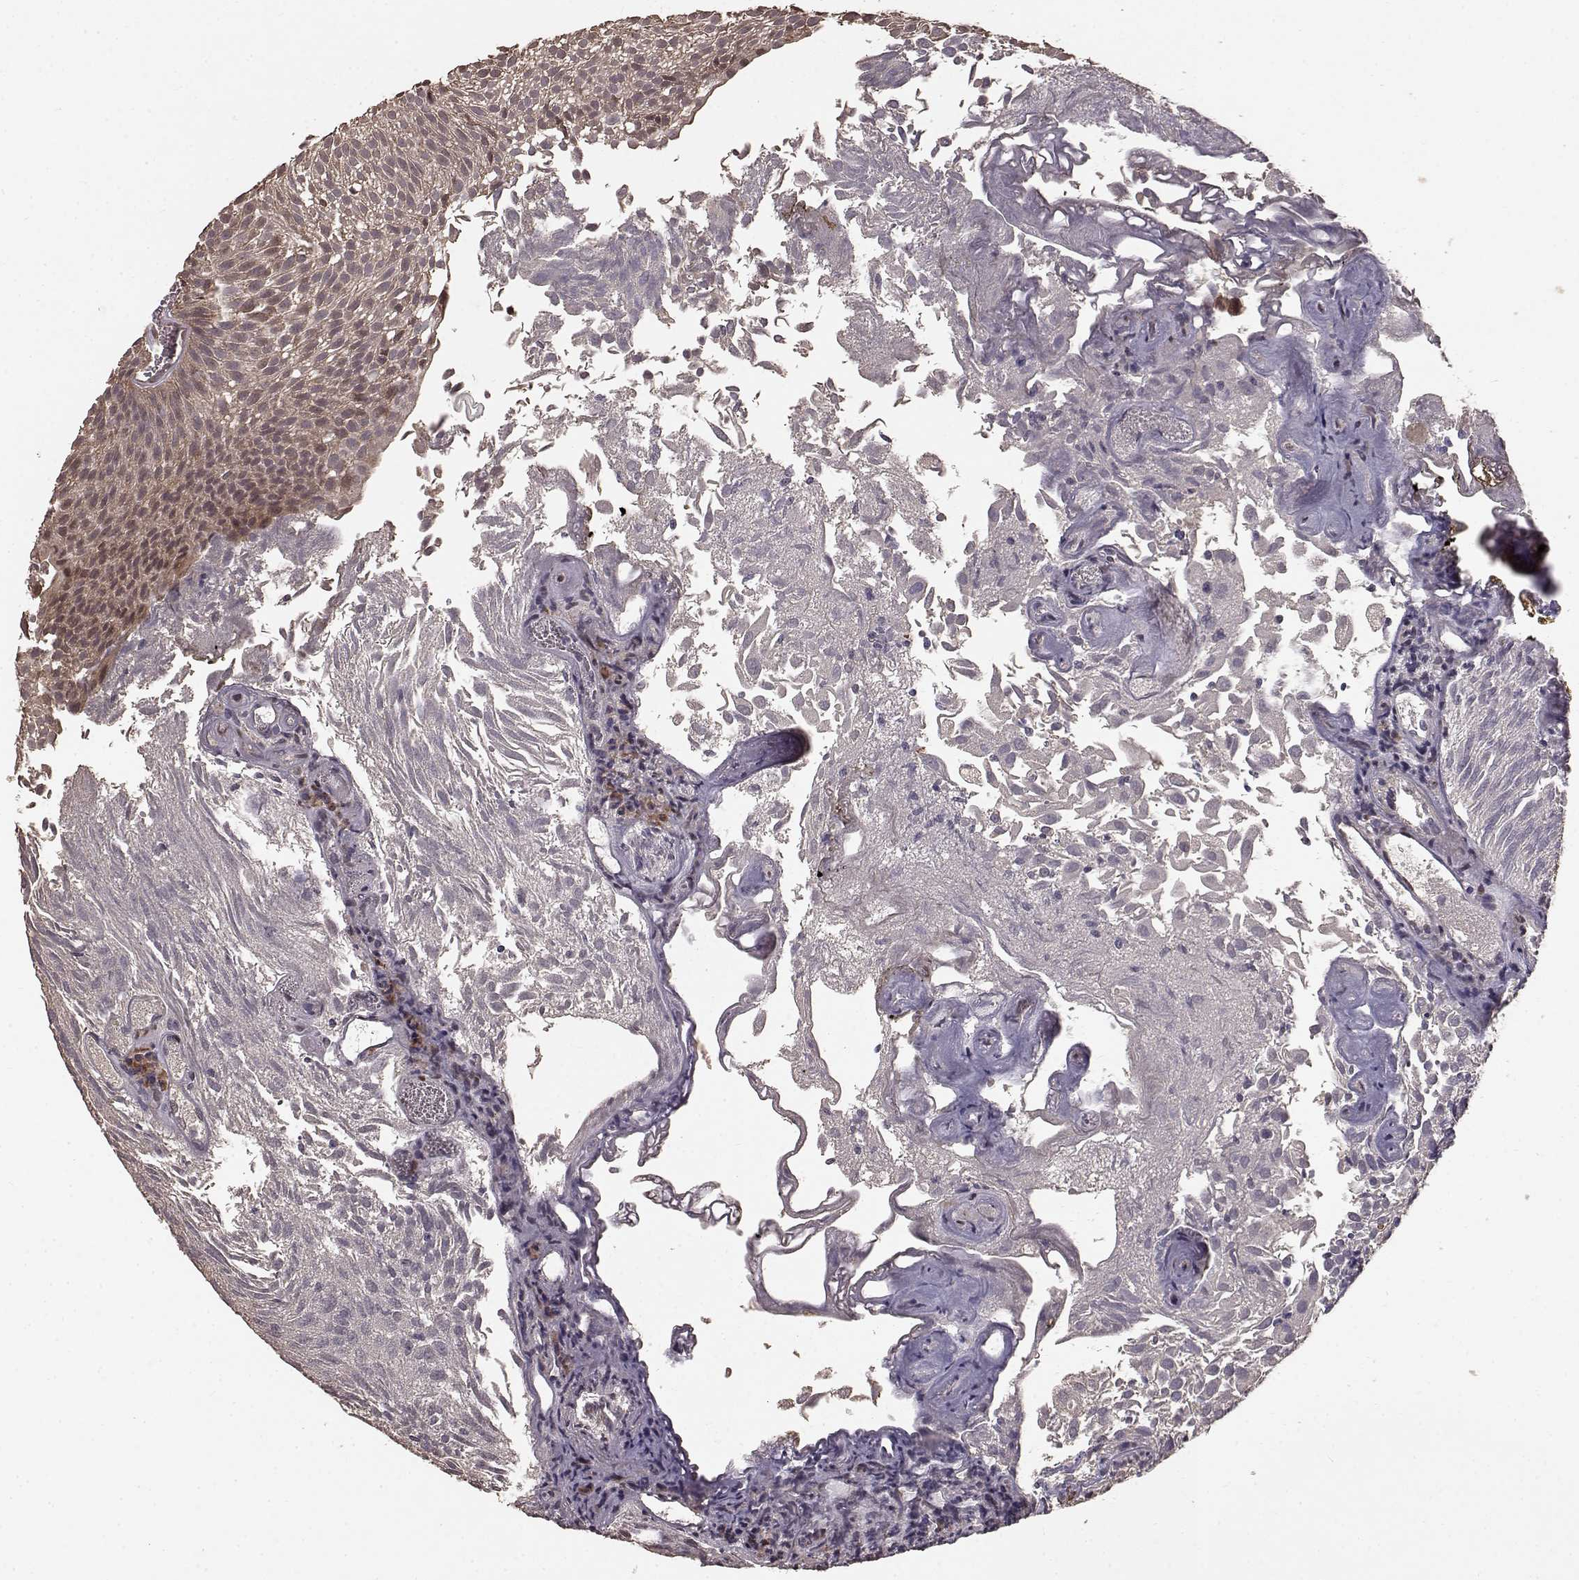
{"staining": {"intensity": "moderate", "quantity": "<25%", "location": "cytoplasmic/membranous"}, "tissue": "urothelial cancer", "cell_type": "Tumor cells", "image_type": "cancer", "snomed": [{"axis": "morphology", "description": "Urothelial carcinoma, Low grade"}, {"axis": "topography", "description": "Urinary bladder"}], "caption": "A histopathology image of urothelial cancer stained for a protein shows moderate cytoplasmic/membranous brown staining in tumor cells.", "gene": "USP15", "patient": {"sex": "male", "age": 52}}